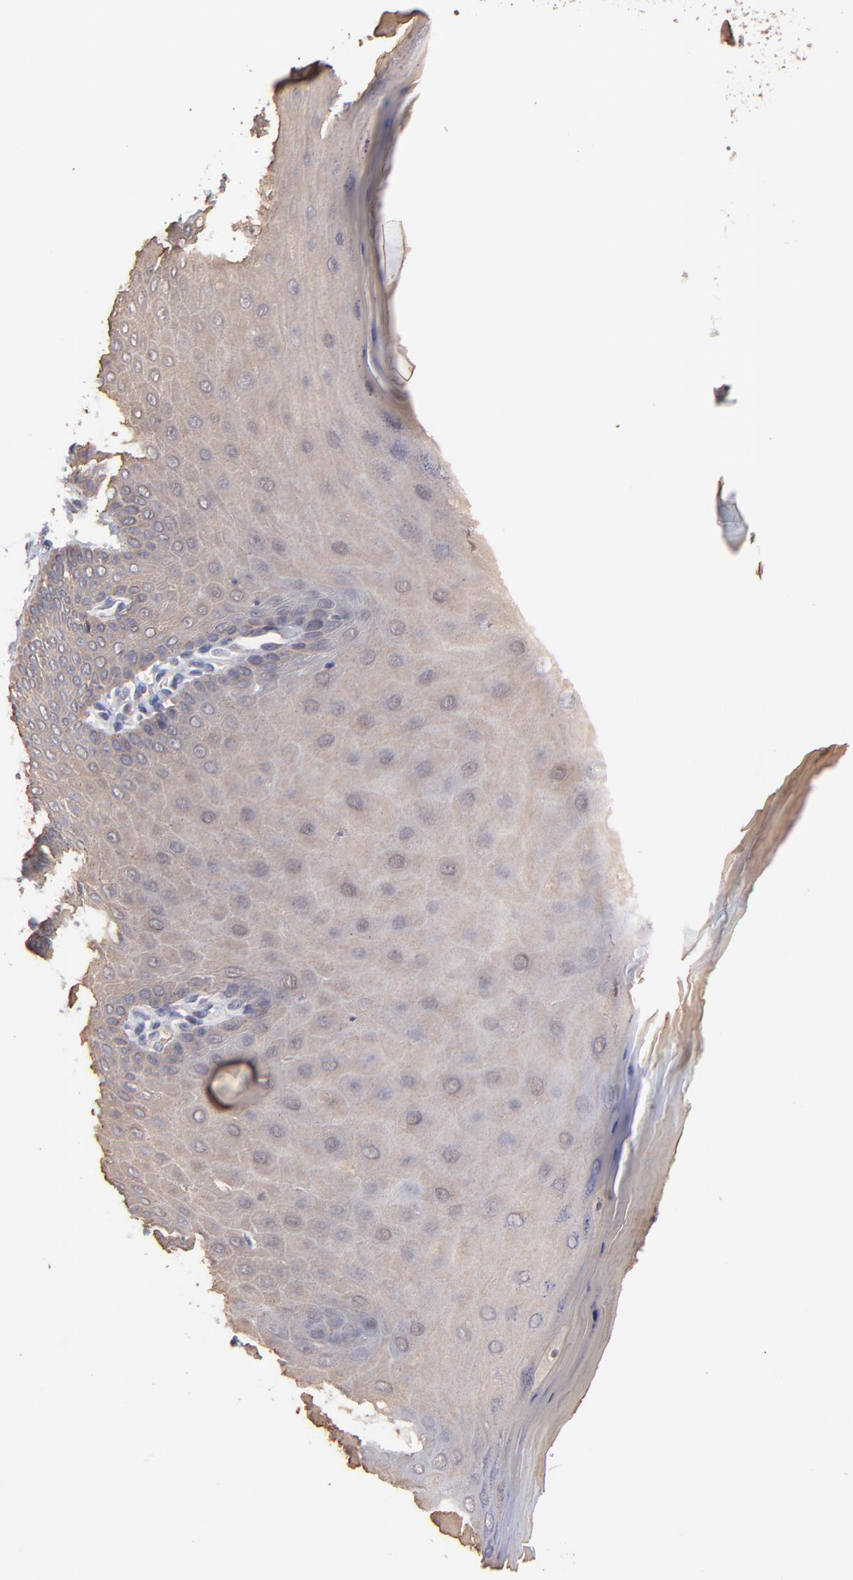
{"staining": {"intensity": "weak", "quantity": ">75%", "location": "cytoplasmic/membranous"}, "tissue": "cervix", "cell_type": "Glandular cells", "image_type": "normal", "snomed": [{"axis": "morphology", "description": "Normal tissue, NOS"}, {"axis": "topography", "description": "Cervix"}], "caption": "DAB (3,3'-diaminobenzidine) immunohistochemical staining of unremarkable cervix shows weak cytoplasmic/membranous protein positivity in about >75% of glandular cells. (IHC, brightfield microscopy, high magnification).", "gene": "PSMA6", "patient": {"sex": "female", "age": 55}}